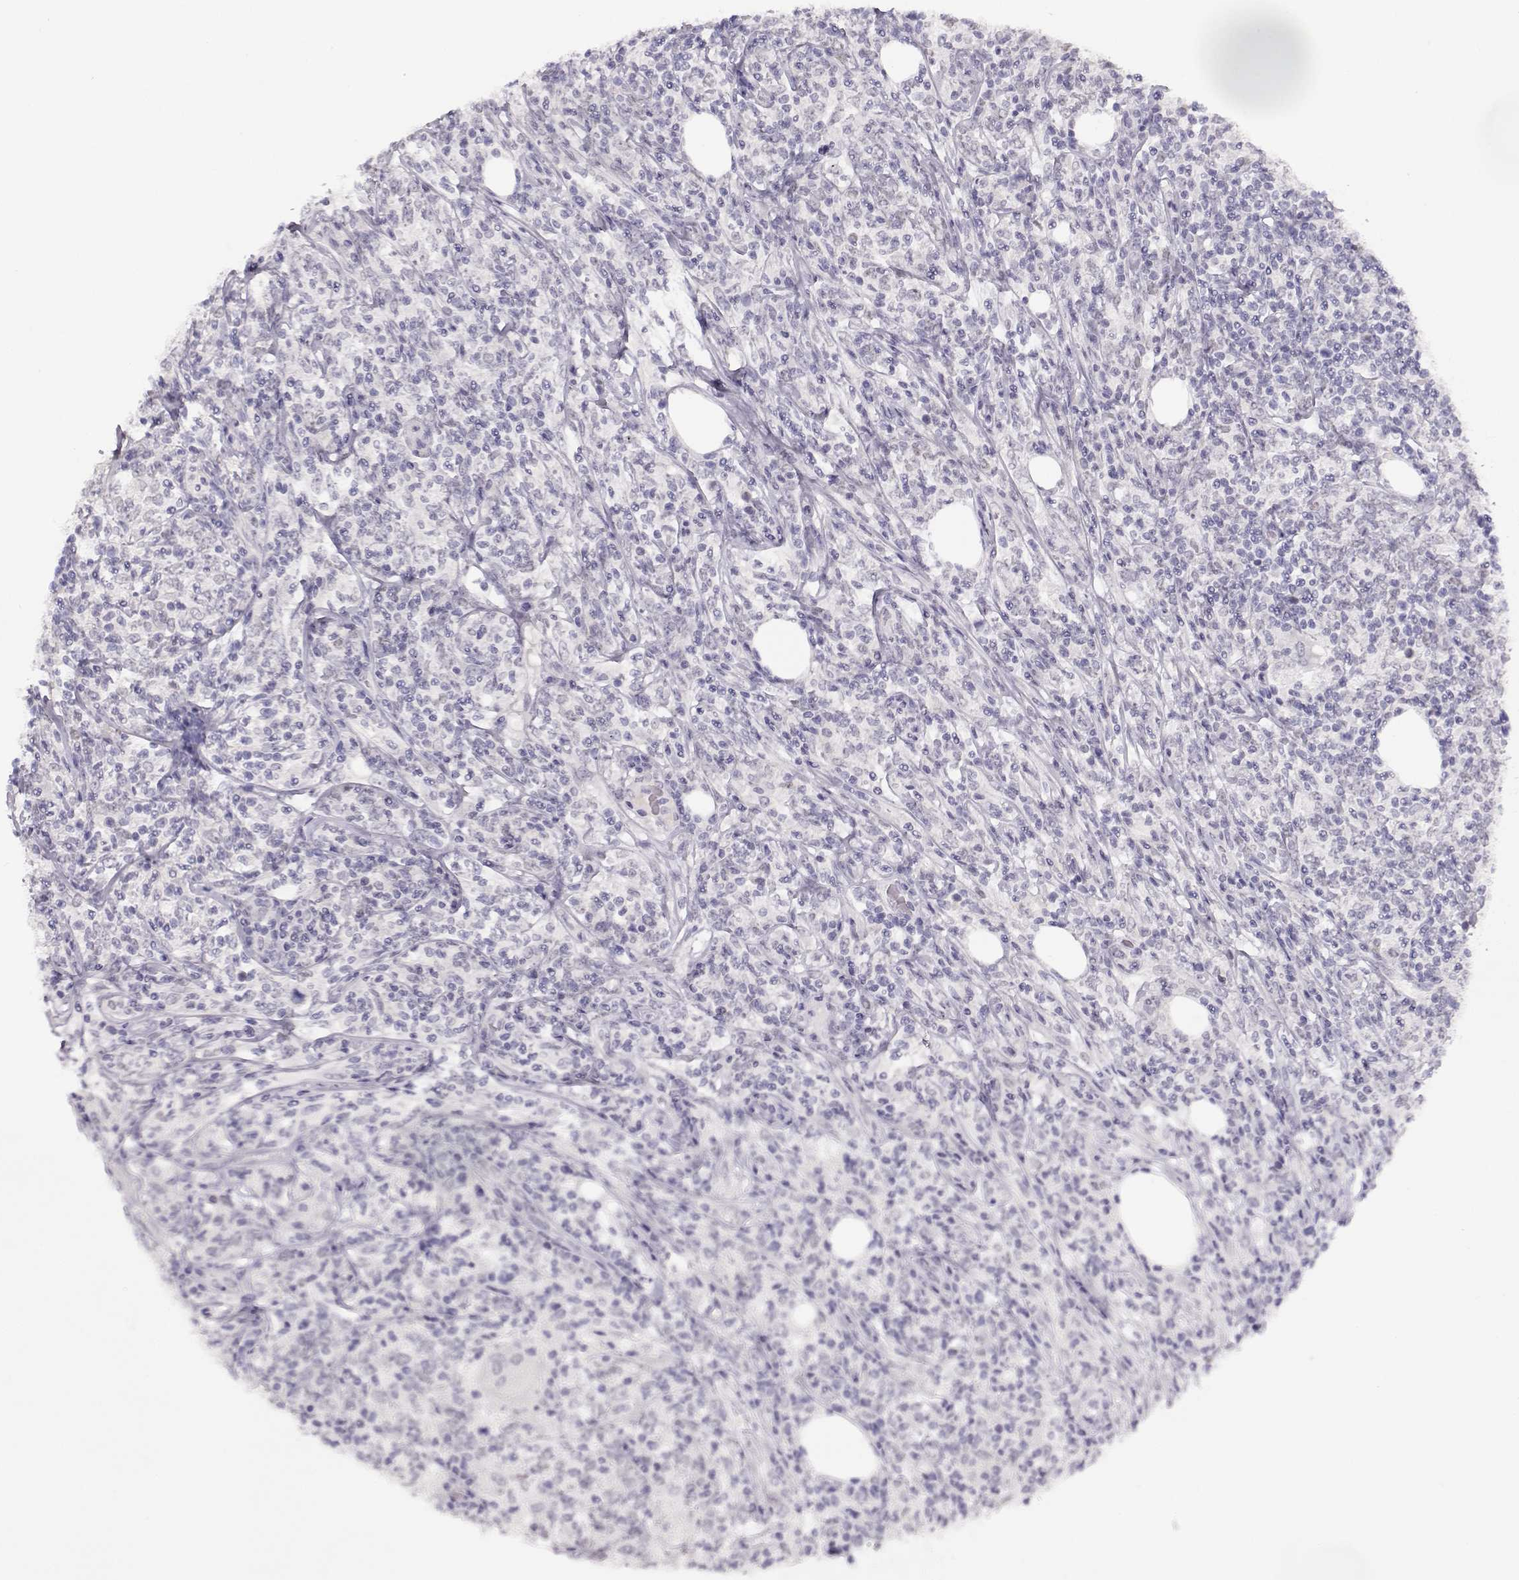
{"staining": {"intensity": "negative", "quantity": "none", "location": "none"}, "tissue": "lymphoma", "cell_type": "Tumor cells", "image_type": "cancer", "snomed": [{"axis": "morphology", "description": "Malignant lymphoma, non-Hodgkin's type, High grade"}, {"axis": "topography", "description": "Lymph node"}], "caption": "This is an immunohistochemistry histopathology image of human lymphoma. There is no staining in tumor cells.", "gene": "IMPG1", "patient": {"sex": "female", "age": 84}}